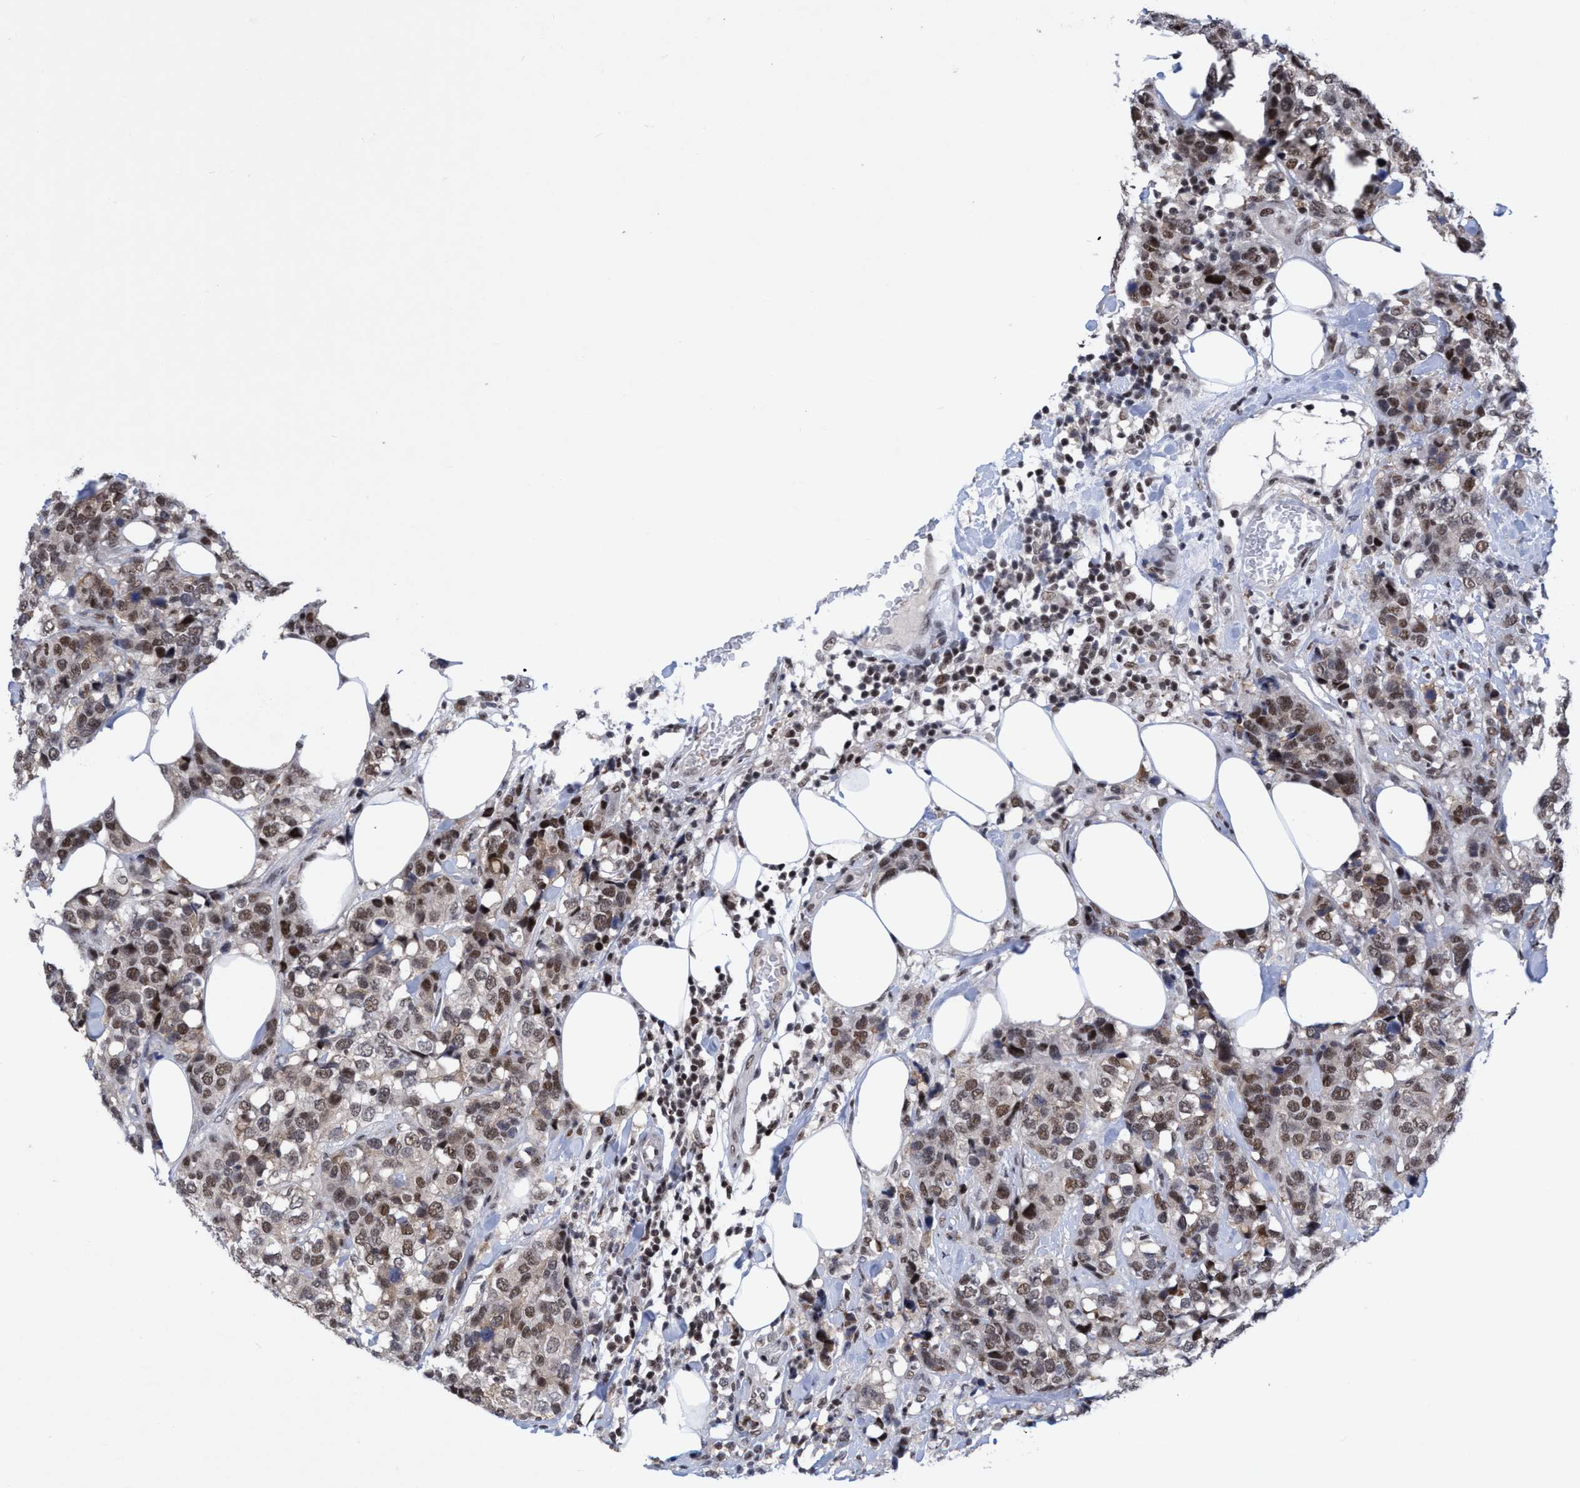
{"staining": {"intensity": "moderate", "quantity": "25%-75%", "location": "nuclear"}, "tissue": "breast cancer", "cell_type": "Tumor cells", "image_type": "cancer", "snomed": [{"axis": "morphology", "description": "Lobular carcinoma"}, {"axis": "topography", "description": "Breast"}], "caption": "Immunohistochemical staining of human breast cancer demonstrates moderate nuclear protein expression in about 25%-75% of tumor cells.", "gene": "C9orf78", "patient": {"sex": "female", "age": 59}}